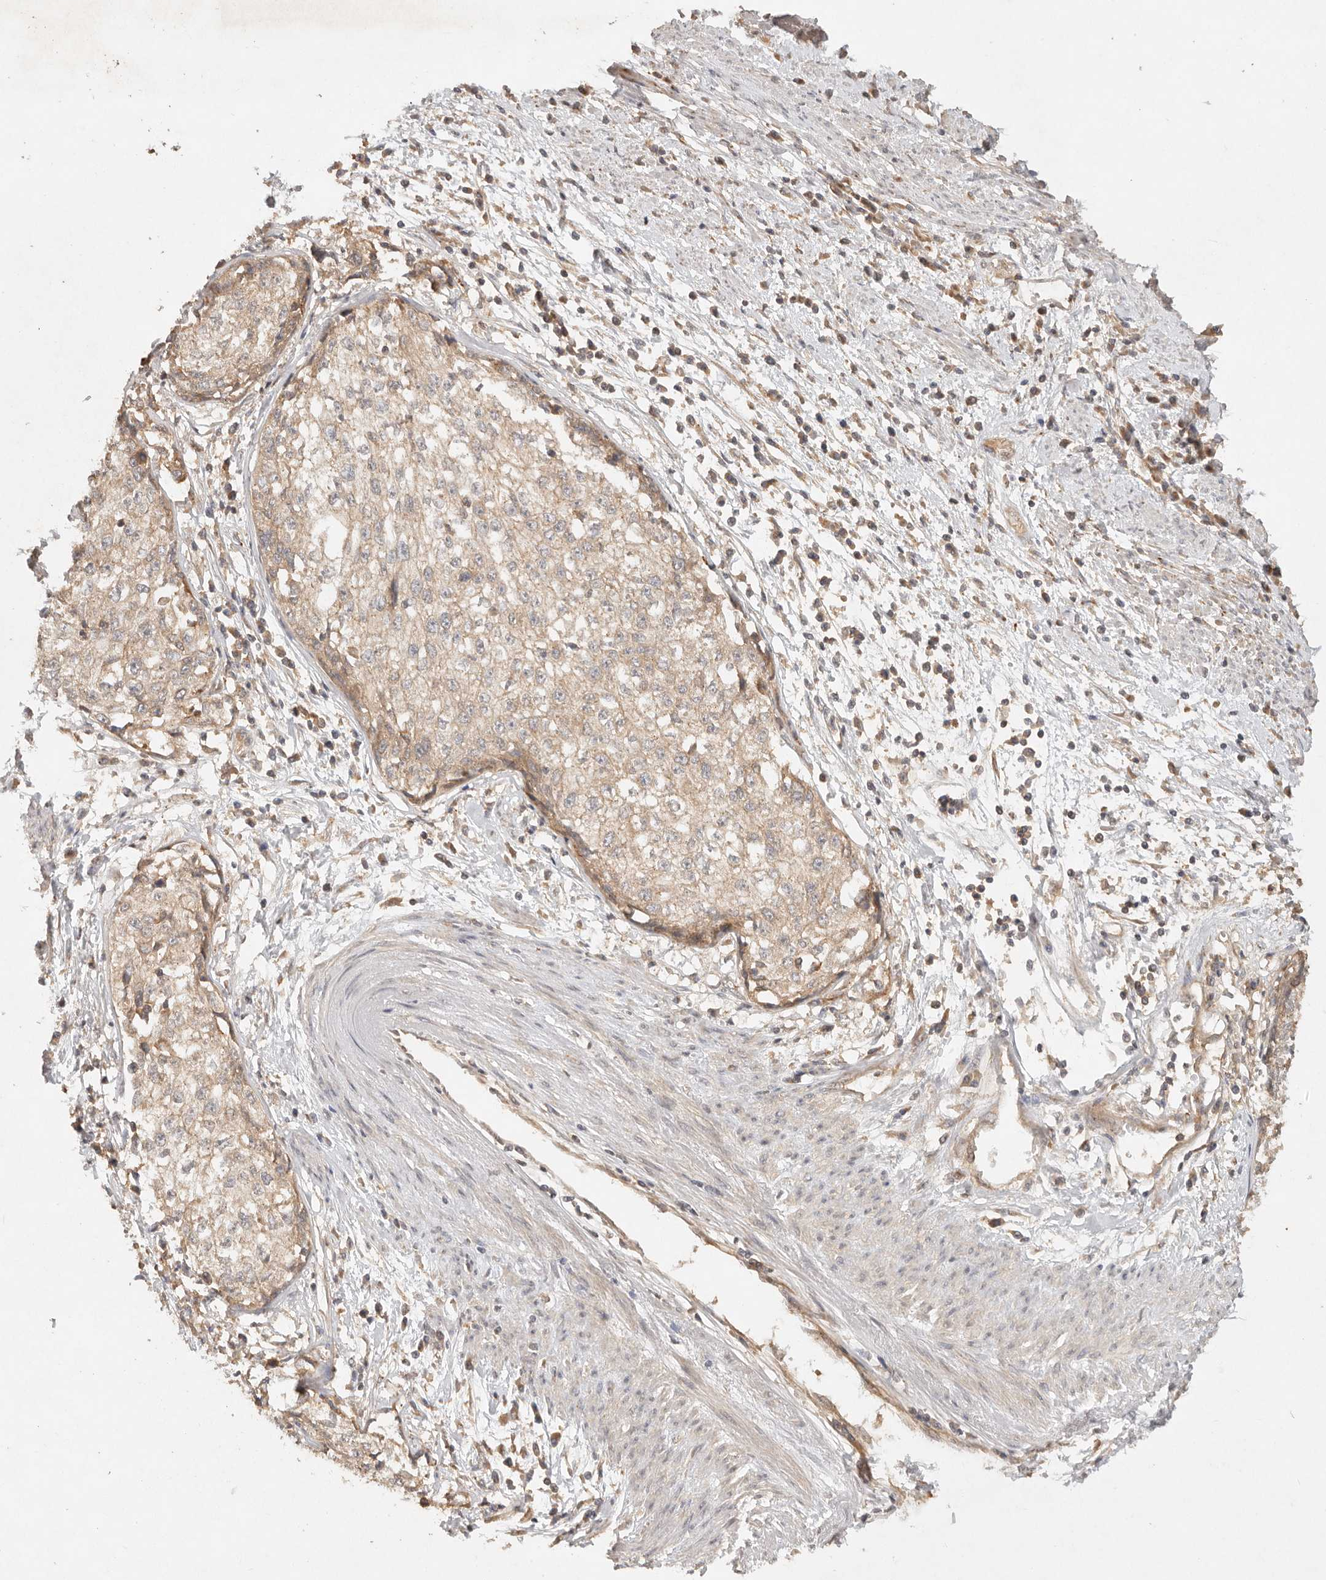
{"staining": {"intensity": "weak", "quantity": ">75%", "location": "cytoplasmic/membranous"}, "tissue": "cervical cancer", "cell_type": "Tumor cells", "image_type": "cancer", "snomed": [{"axis": "morphology", "description": "Squamous cell carcinoma, NOS"}, {"axis": "topography", "description": "Cervix"}], "caption": "The histopathology image shows staining of cervical cancer (squamous cell carcinoma), revealing weak cytoplasmic/membranous protein staining (brown color) within tumor cells.", "gene": "HECTD3", "patient": {"sex": "female", "age": 57}}